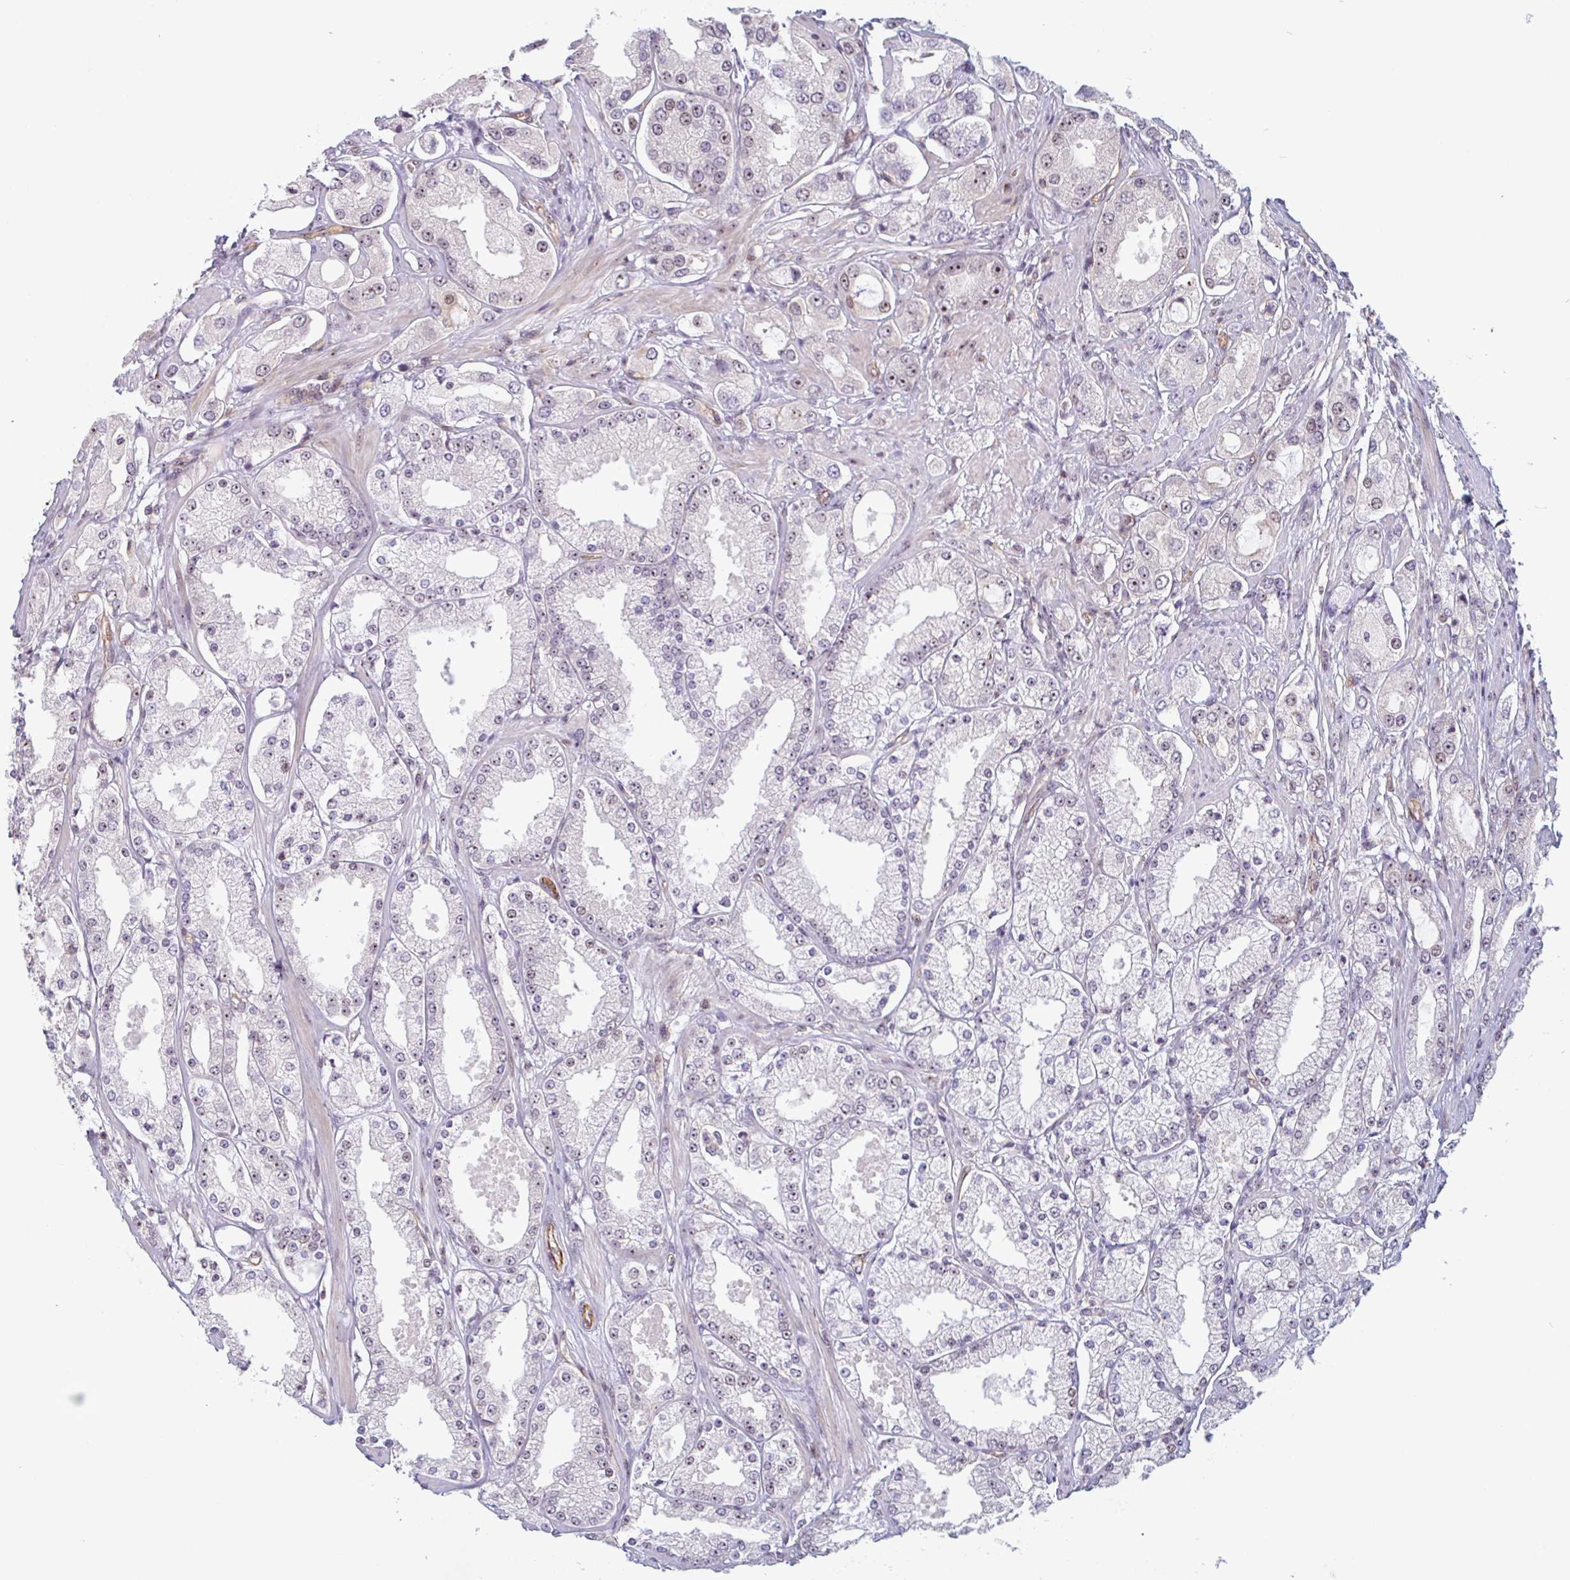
{"staining": {"intensity": "moderate", "quantity": "<25%", "location": "nuclear"}, "tissue": "prostate cancer", "cell_type": "Tumor cells", "image_type": "cancer", "snomed": [{"axis": "morphology", "description": "Adenocarcinoma, High grade"}, {"axis": "topography", "description": "Prostate"}], "caption": "Prostate high-grade adenocarcinoma stained with a protein marker exhibits moderate staining in tumor cells.", "gene": "ZNF689", "patient": {"sex": "male", "age": 68}}